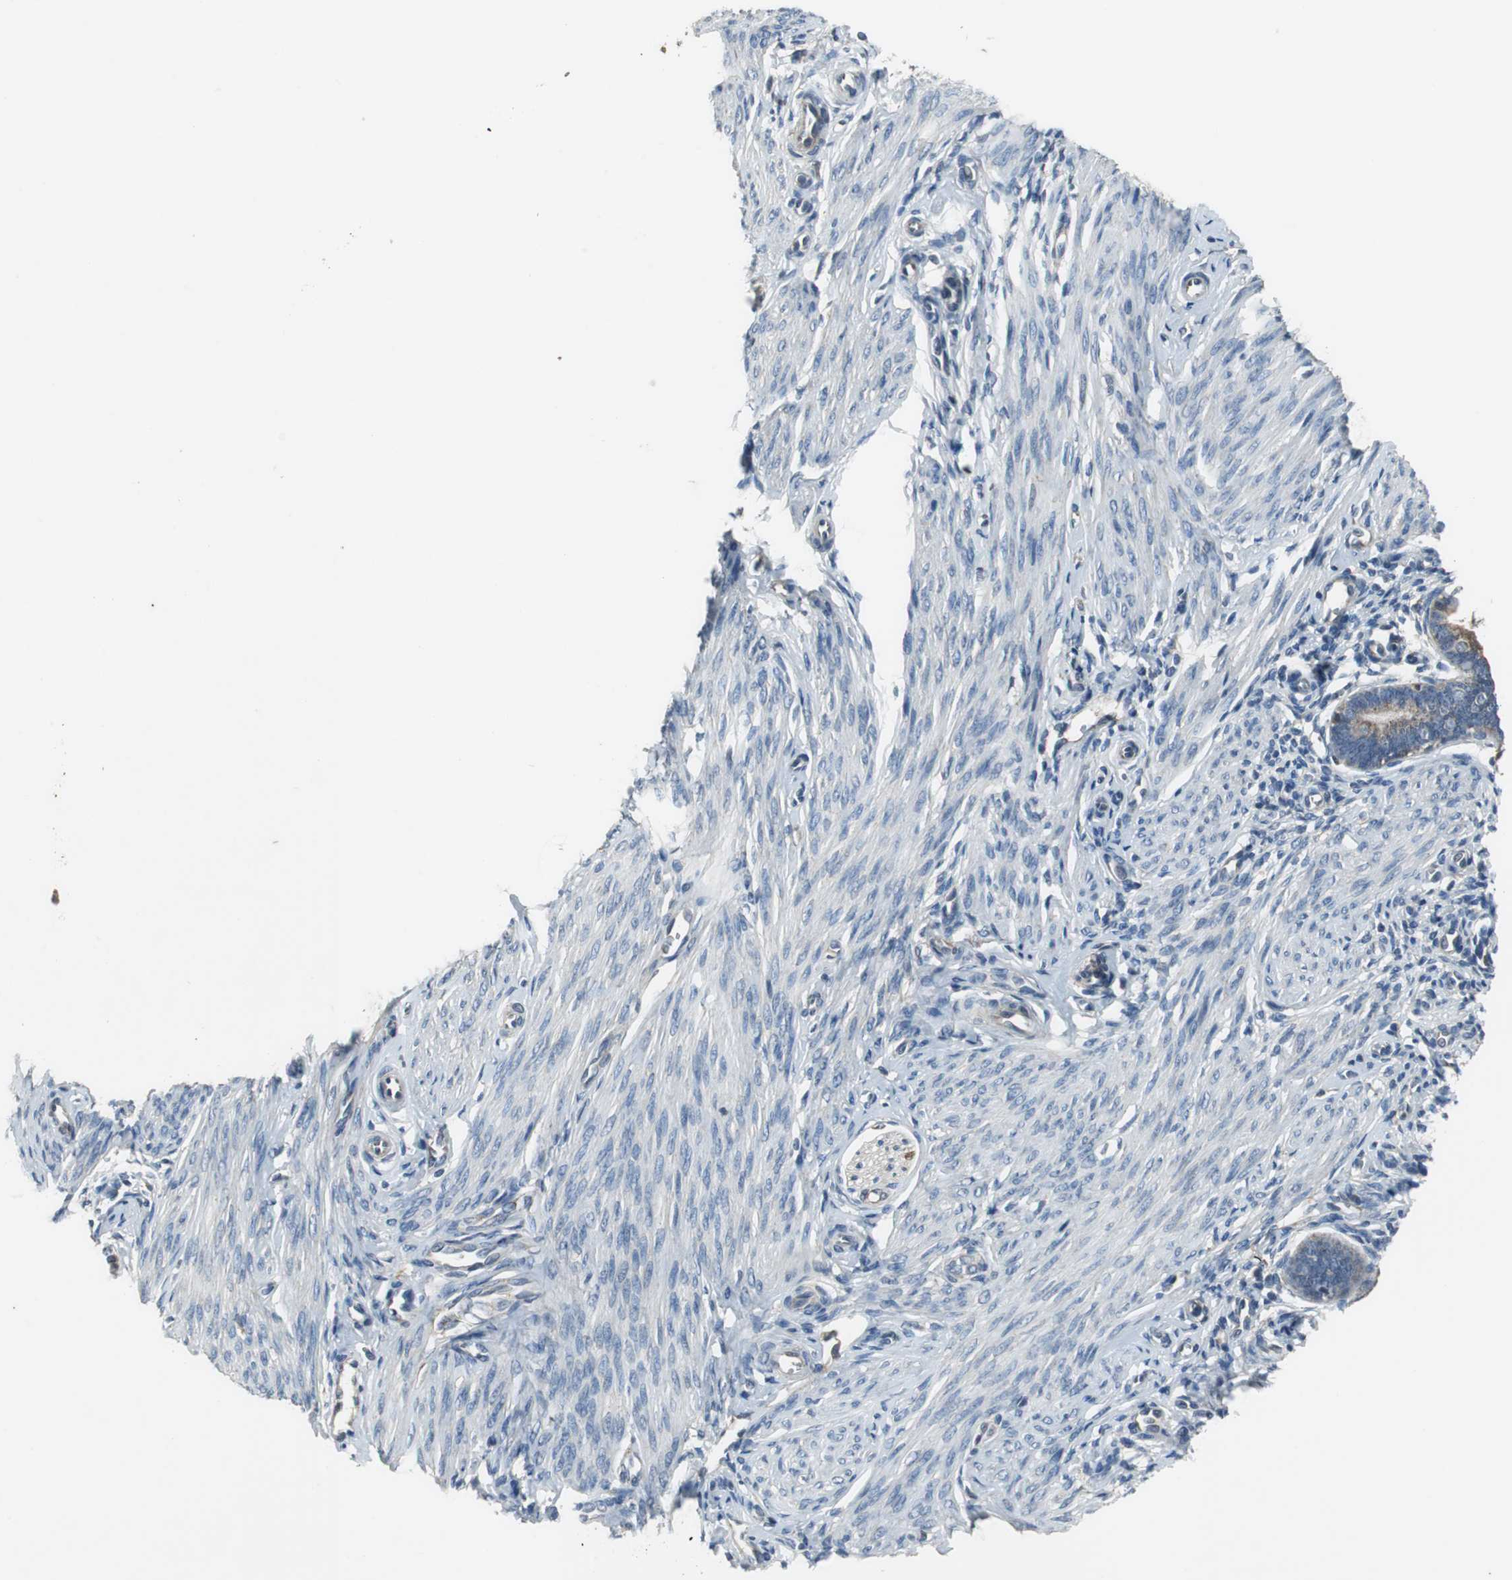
{"staining": {"intensity": "negative", "quantity": "none", "location": "none"}, "tissue": "endometrium", "cell_type": "Cells in endometrial stroma", "image_type": "normal", "snomed": [{"axis": "morphology", "description": "Normal tissue, NOS"}, {"axis": "topography", "description": "Endometrium"}], "caption": "Immunohistochemistry of normal endometrium shows no positivity in cells in endometrial stroma.", "gene": "PI4KB", "patient": {"sex": "female", "age": 27}}